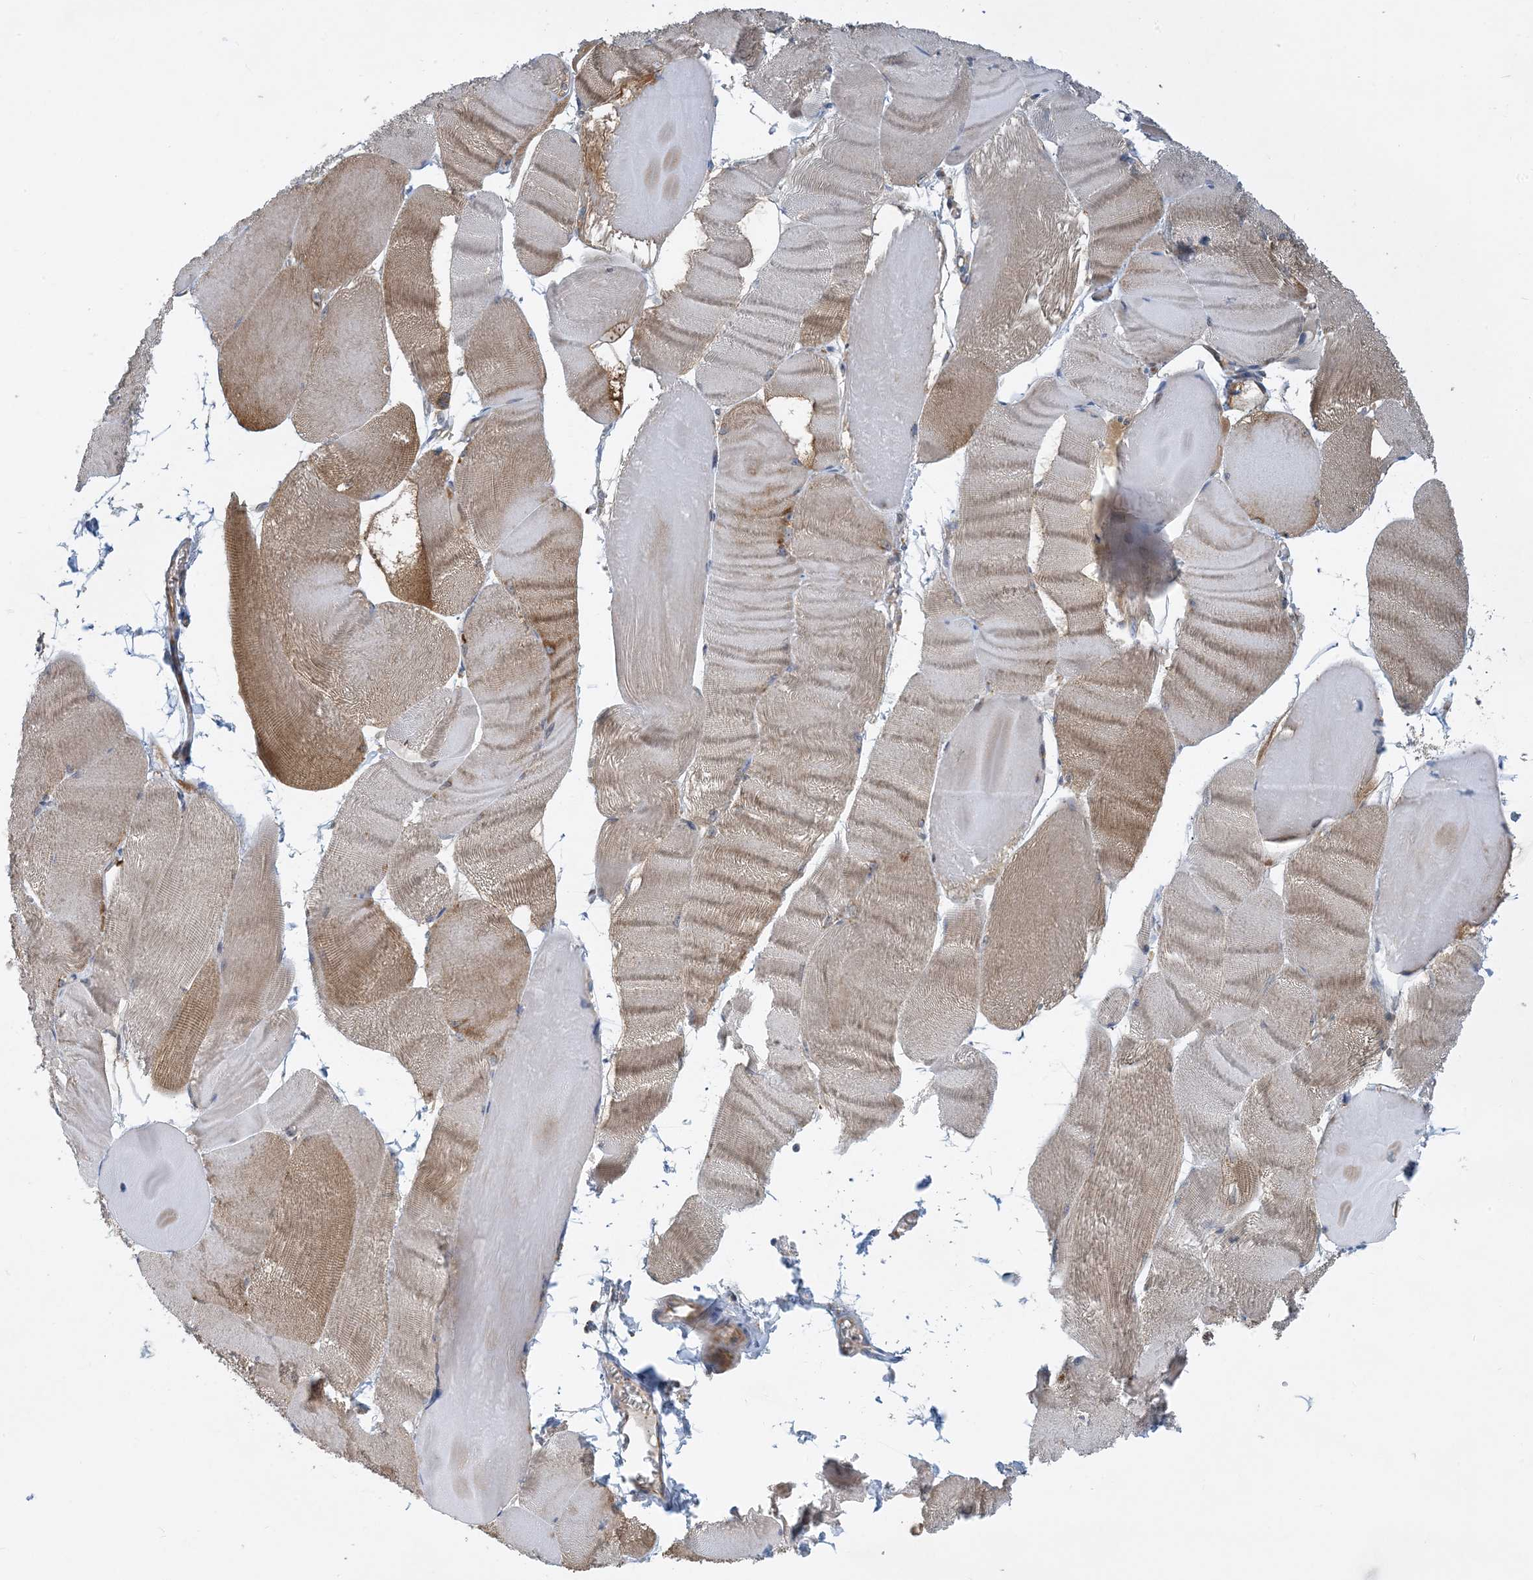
{"staining": {"intensity": "moderate", "quantity": "<25%", "location": "cytoplasmic/membranous"}, "tissue": "skeletal muscle", "cell_type": "Myocytes", "image_type": "normal", "snomed": [{"axis": "morphology", "description": "Normal tissue, NOS"}, {"axis": "morphology", "description": "Basal cell carcinoma"}, {"axis": "topography", "description": "Skeletal muscle"}], "caption": "Immunohistochemistry staining of unremarkable skeletal muscle, which exhibits low levels of moderate cytoplasmic/membranous staining in about <25% of myocytes indicating moderate cytoplasmic/membranous protein expression. The staining was performed using DAB (brown) for protein detection and nuclei were counterstained in hematoxylin (blue).", "gene": "SIDT1", "patient": {"sex": "female", "age": 64}}